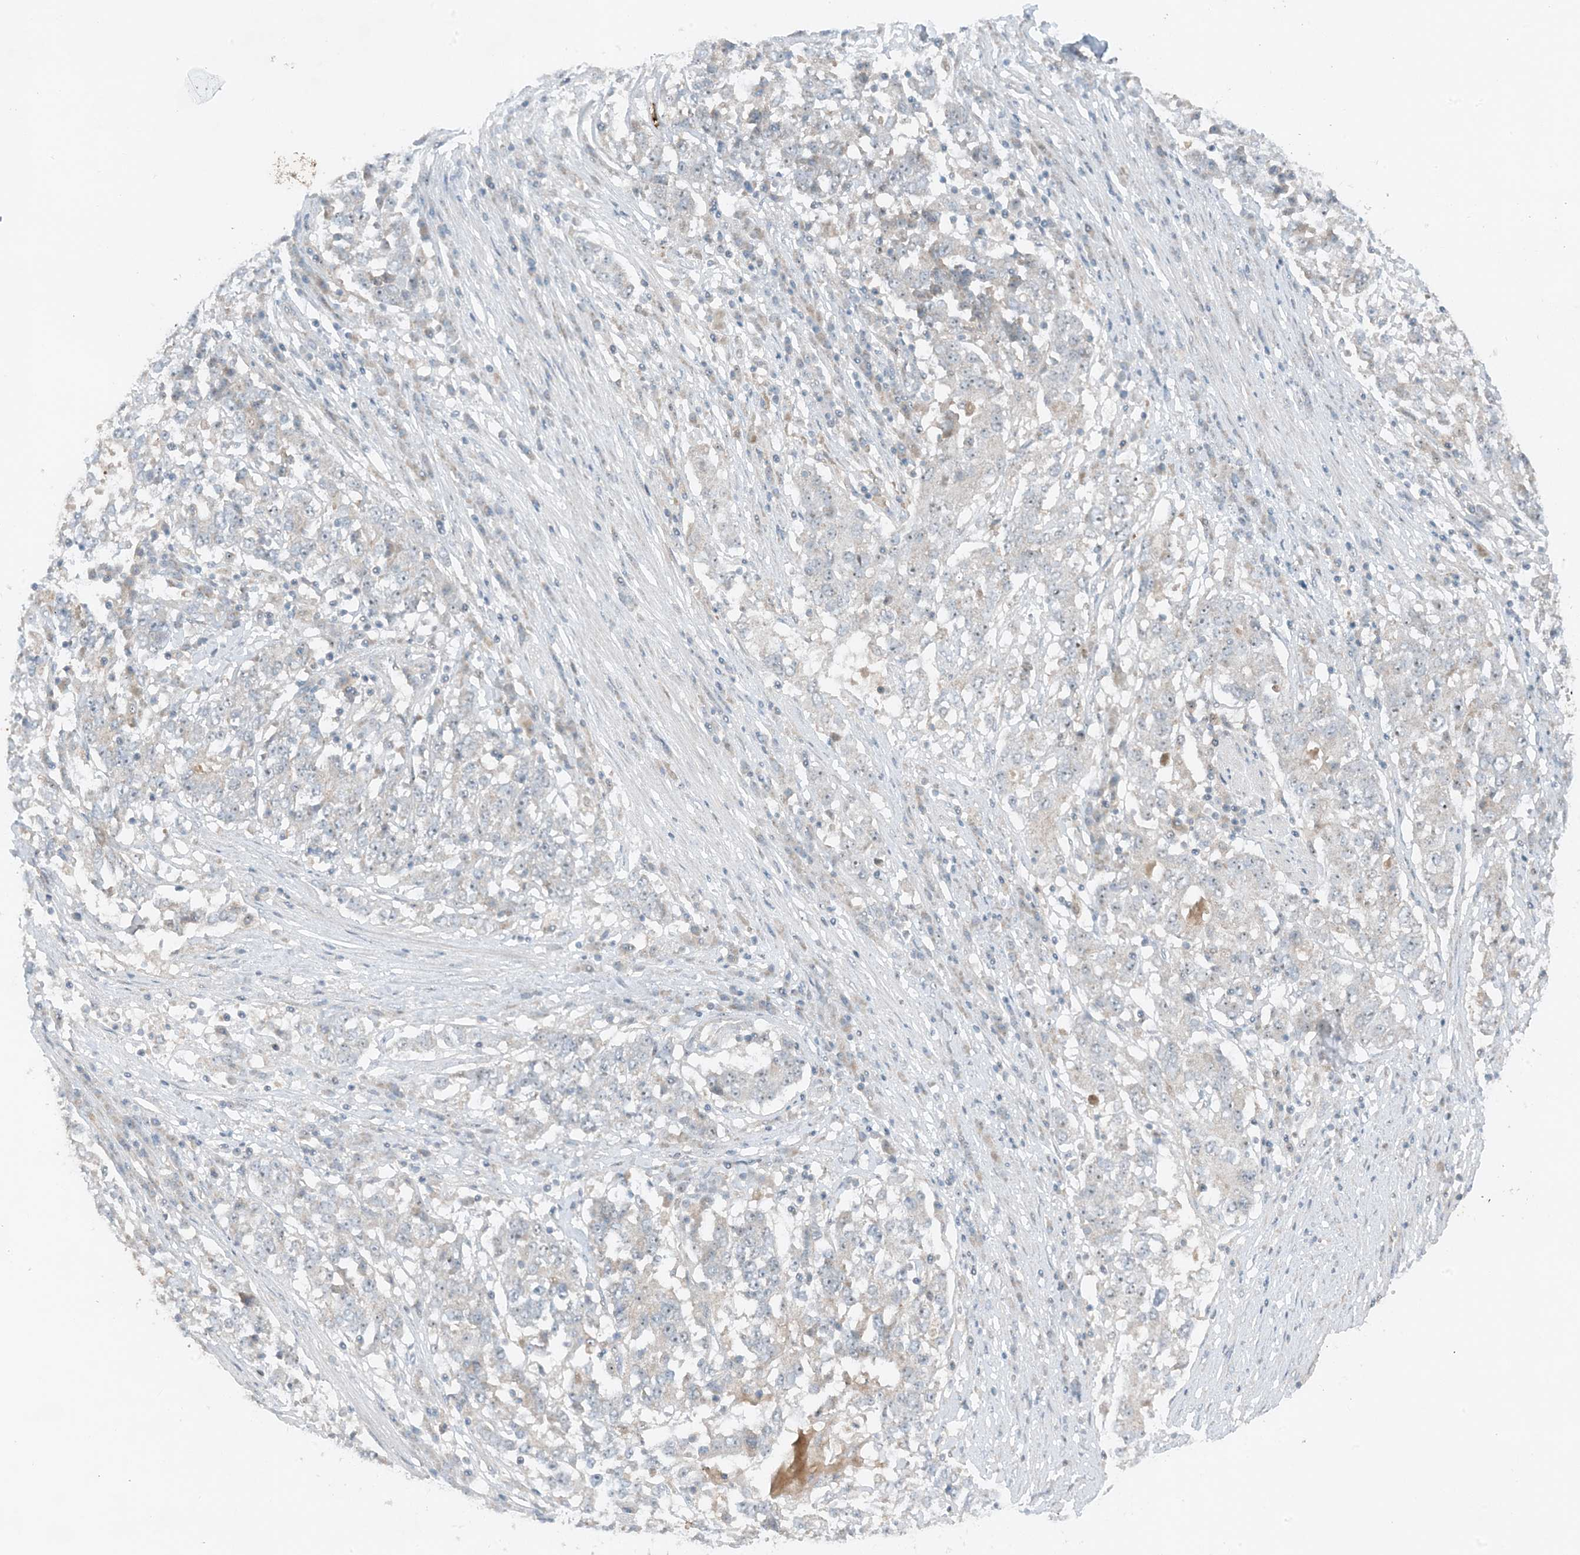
{"staining": {"intensity": "negative", "quantity": "none", "location": "none"}, "tissue": "stomach cancer", "cell_type": "Tumor cells", "image_type": "cancer", "snomed": [{"axis": "morphology", "description": "Adenocarcinoma, NOS"}, {"axis": "topography", "description": "Stomach"}], "caption": "The IHC micrograph has no significant positivity in tumor cells of stomach cancer tissue. (Brightfield microscopy of DAB (3,3'-diaminobenzidine) IHC at high magnification).", "gene": "MITD1", "patient": {"sex": "male", "age": 59}}